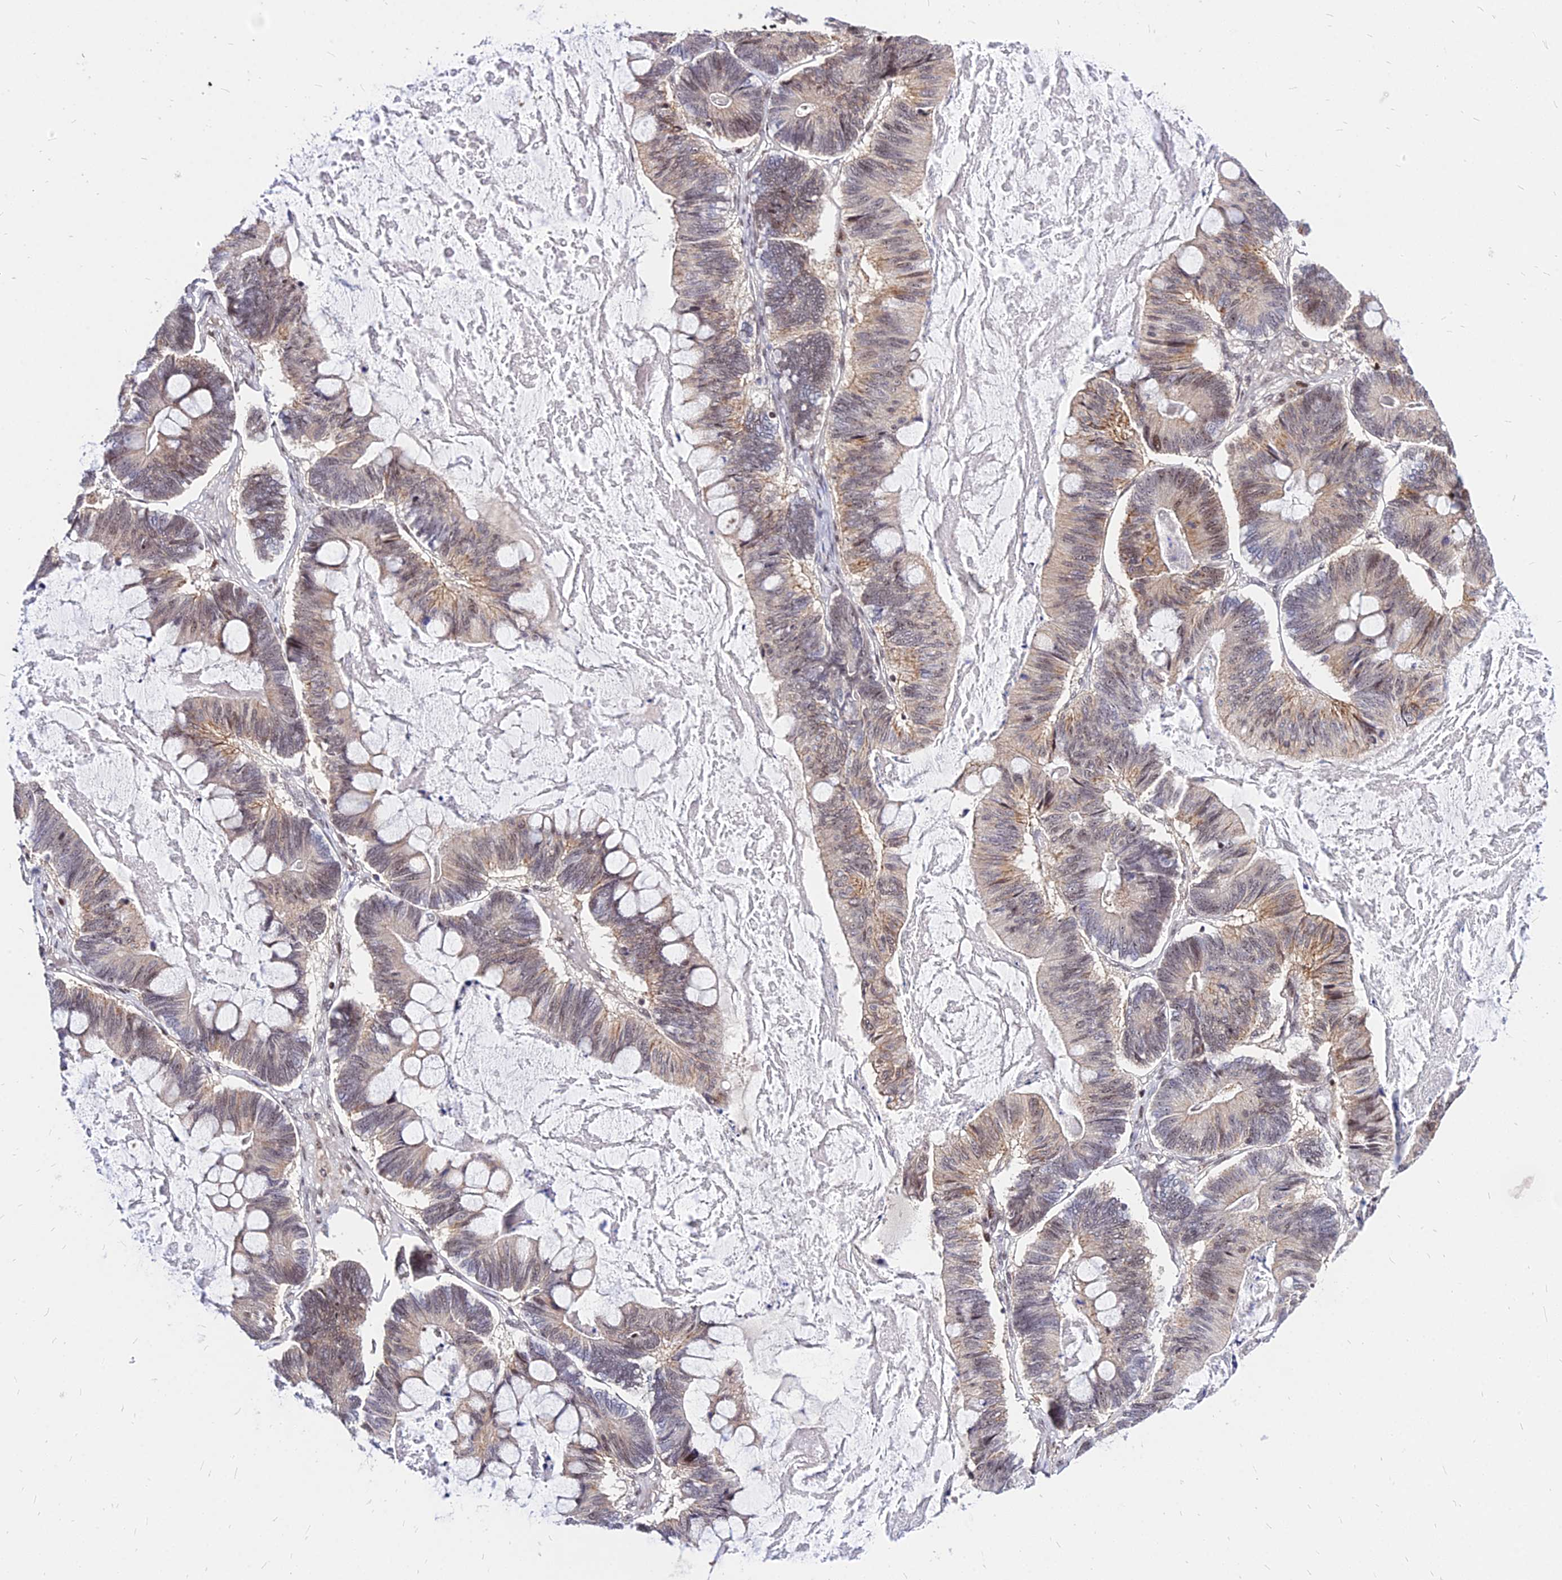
{"staining": {"intensity": "weak", "quantity": "25%-75%", "location": "cytoplasmic/membranous,nuclear"}, "tissue": "ovarian cancer", "cell_type": "Tumor cells", "image_type": "cancer", "snomed": [{"axis": "morphology", "description": "Cystadenocarcinoma, mucinous, NOS"}, {"axis": "topography", "description": "Ovary"}], "caption": "Tumor cells exhibit weak cytoplasmic/membranous and nuclear staining in approximately 25%-75% of cells in ovarian cancer.", "gene": "DDX55", "patient": {"sex": "female", "age": 61}}